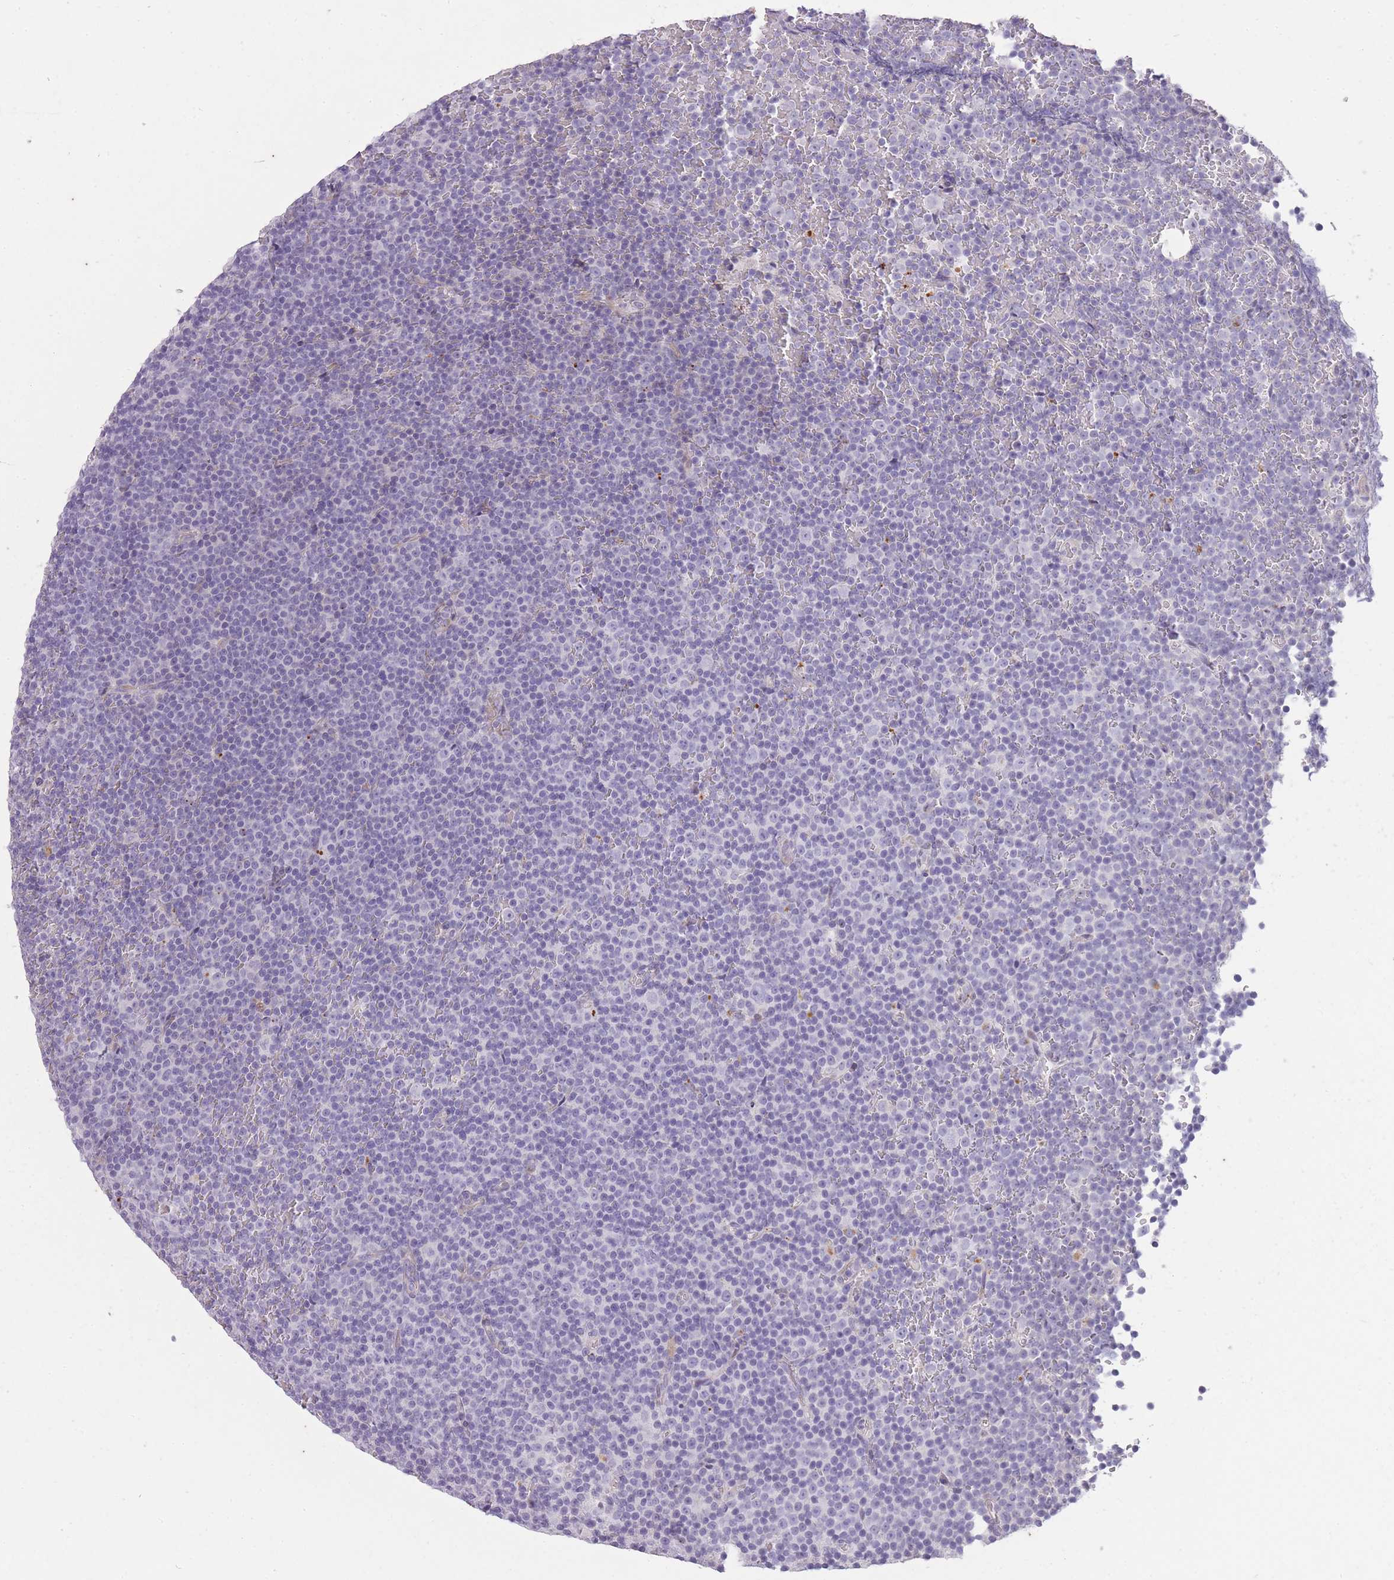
{"staining": {"intensity": "negative", "quantity": "none", "location": "none"}, "tissue": "lymphoma", "cell_type": "Tumor cells", "image_type": "cancer", "snomed": [{"axis": "morphology", "description": "Malignant lymphoma, non-Hodgkin's type, Low grade"}, {"axis": "topography", "description": "Lymph node"}], "caption": "IHC of human lymphoma exhibits no positivity in tumor cells.", "gene": "CNTNAP3", "patient": {"sex": "female", "age": 67}}